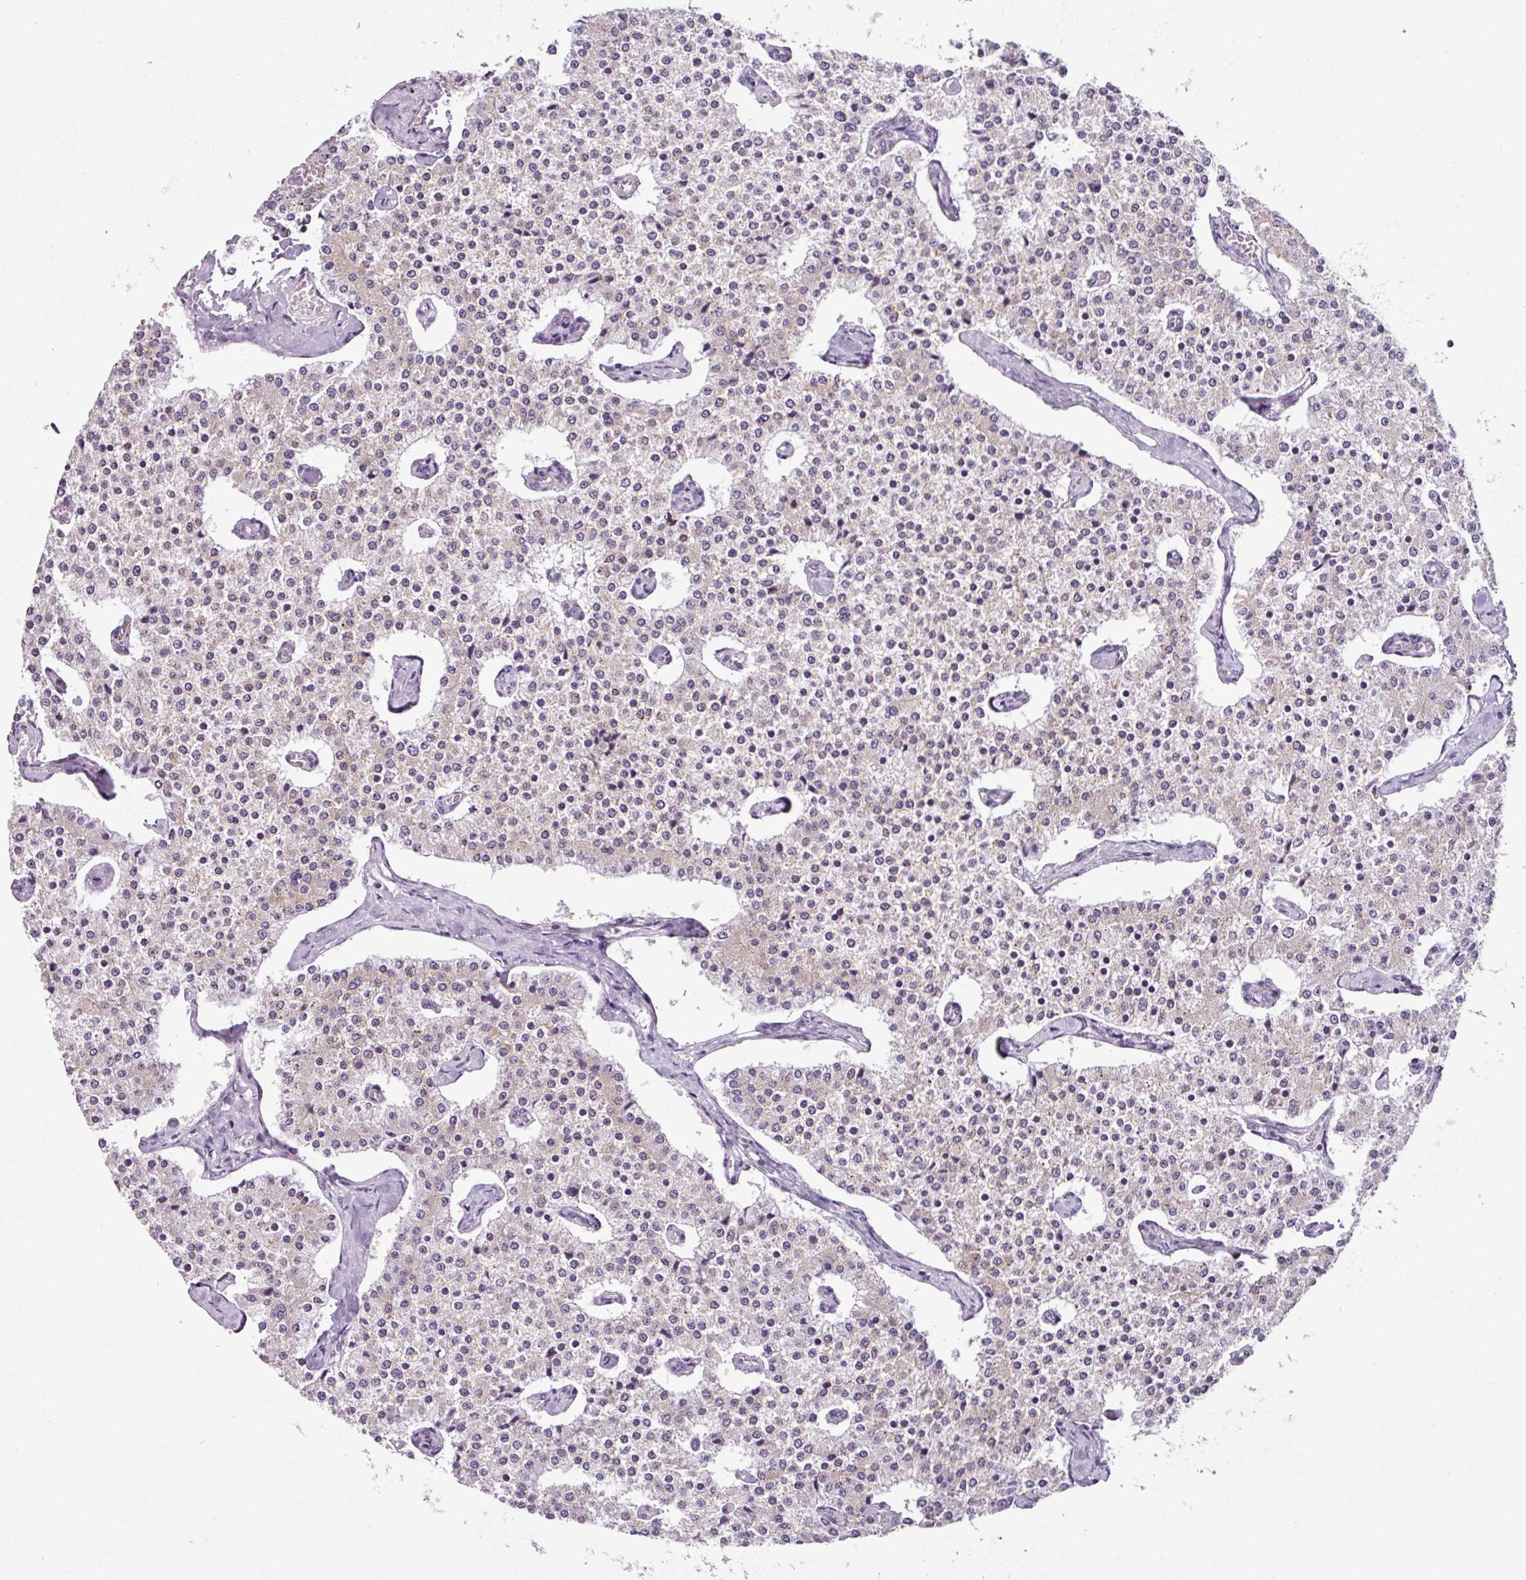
{"staining": {"intensity": "weak", "quantity": ">75%", "location": "cytoplasmic/membranous"}, "tissue": "carcinoid", "cell_type": "Tumor cells", "image_type": "cancer", "snomed": [{"axis": "morphology", "description": "Carcinoid, malignant, NOS"}, {"axis": "topography", "description": "Colon"}], "caption": "A brown stain highlights weak cytoplasmic/membranous positivity of a protein in carcinoid tumor cells.", "gene": "TOR1AIP2", "patient": {"sex": "female", "age": 52}}